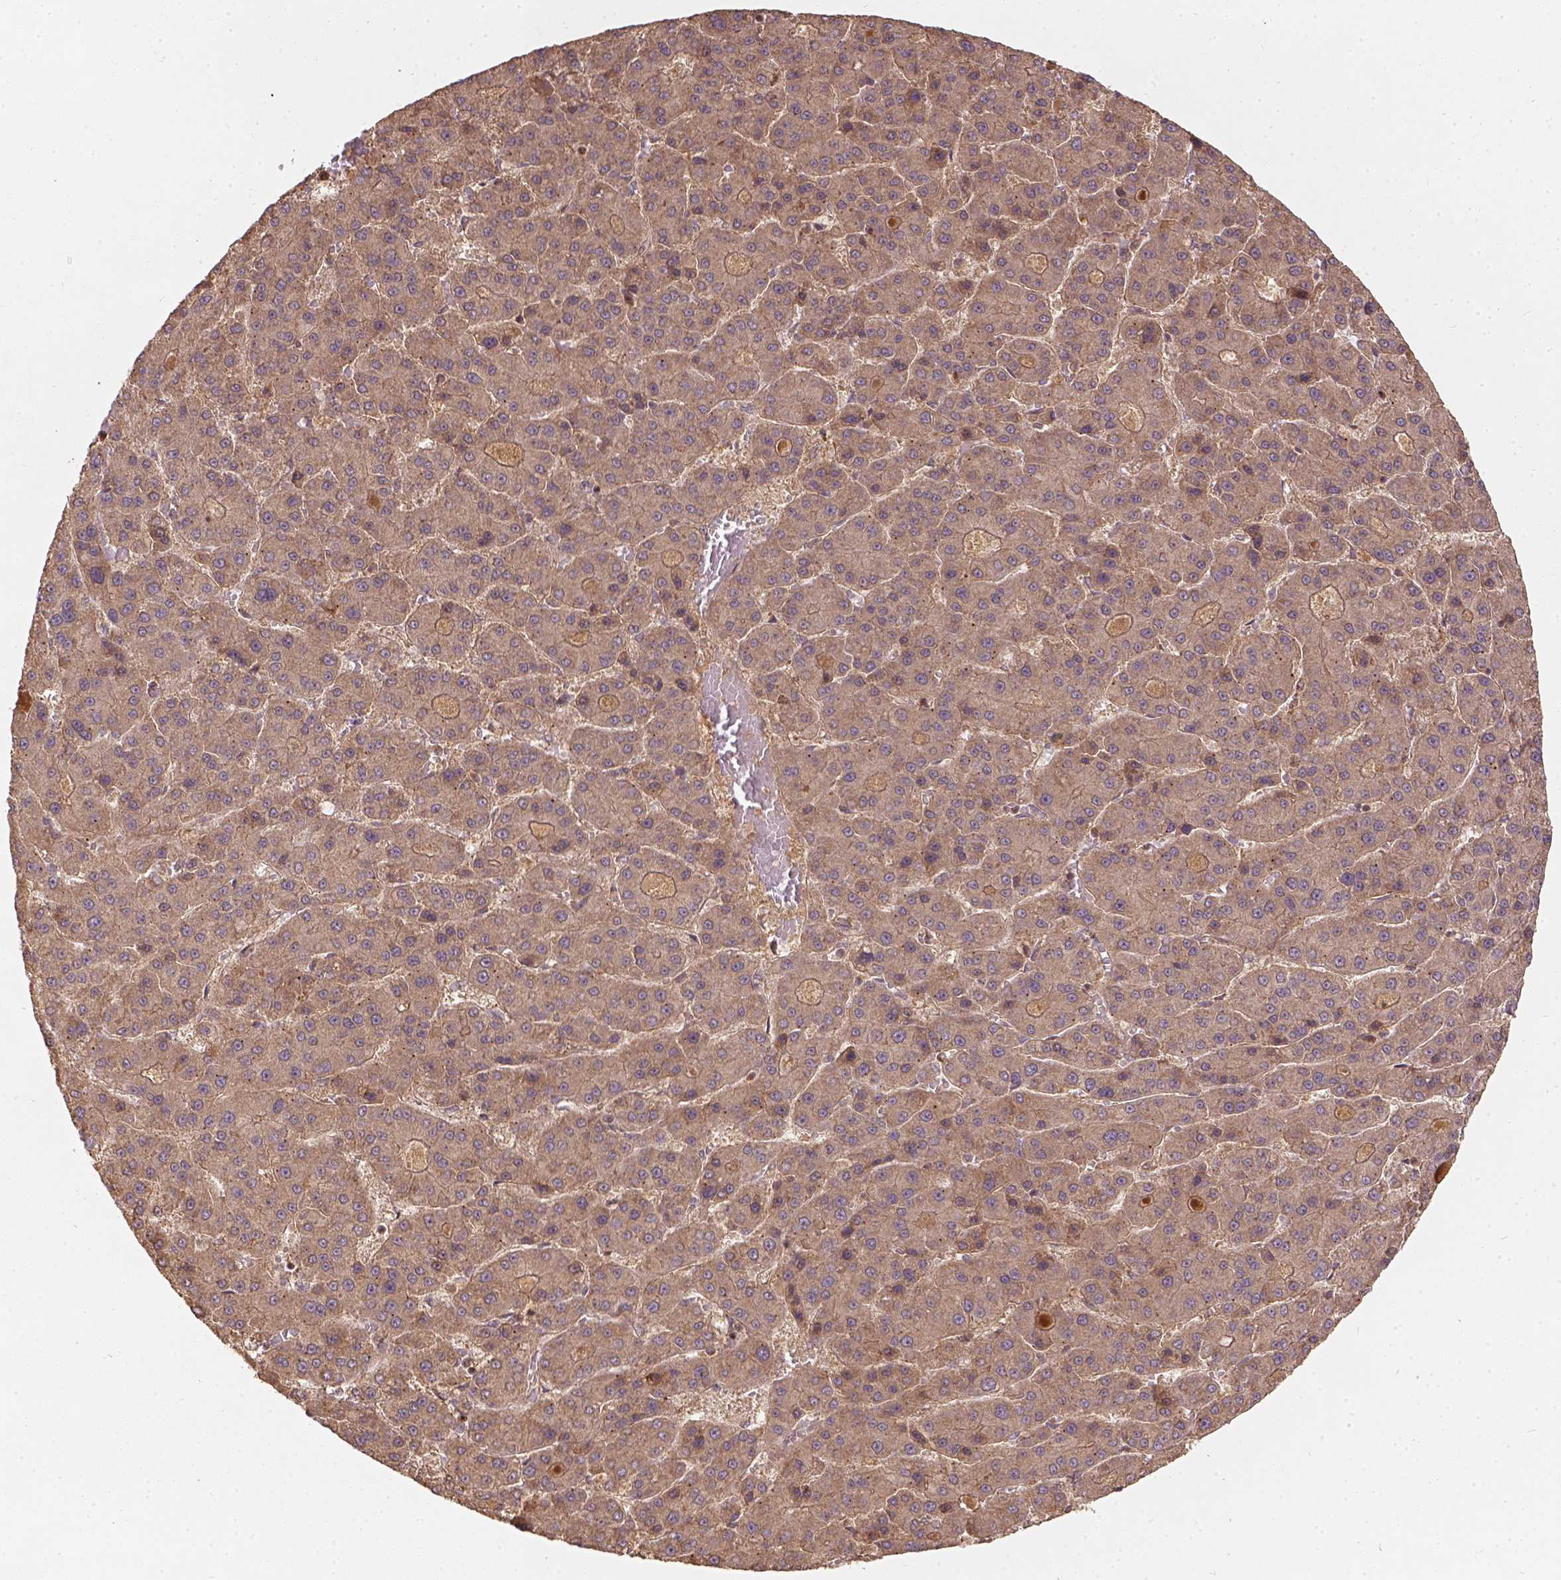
{"staining": {"intensity": "weak", "quantity": ">75%", "location": "cytoplasmic/membranous"}, "tissue": "liver cancer", "cell_type": "Tumor cells", "image_type": "cancer", "snomed": [{"axis": "morphology", "description": "Carcinoma, Hepatocellular, NOS"}, {"axis": "topography", "description": "Liver"}], "caption": "High-magnification brightfield microscopy of liver cancer (hepatocellular carcinoma) stained with DAB (brown) and counterstained with hematoxylin (blue). tumor cells exhibit weak cytoplasmic/membranous expression is identified in approximately>75% of cells.", "gene": "XPR1", "patient": {"sex": "male", "age": 70}}